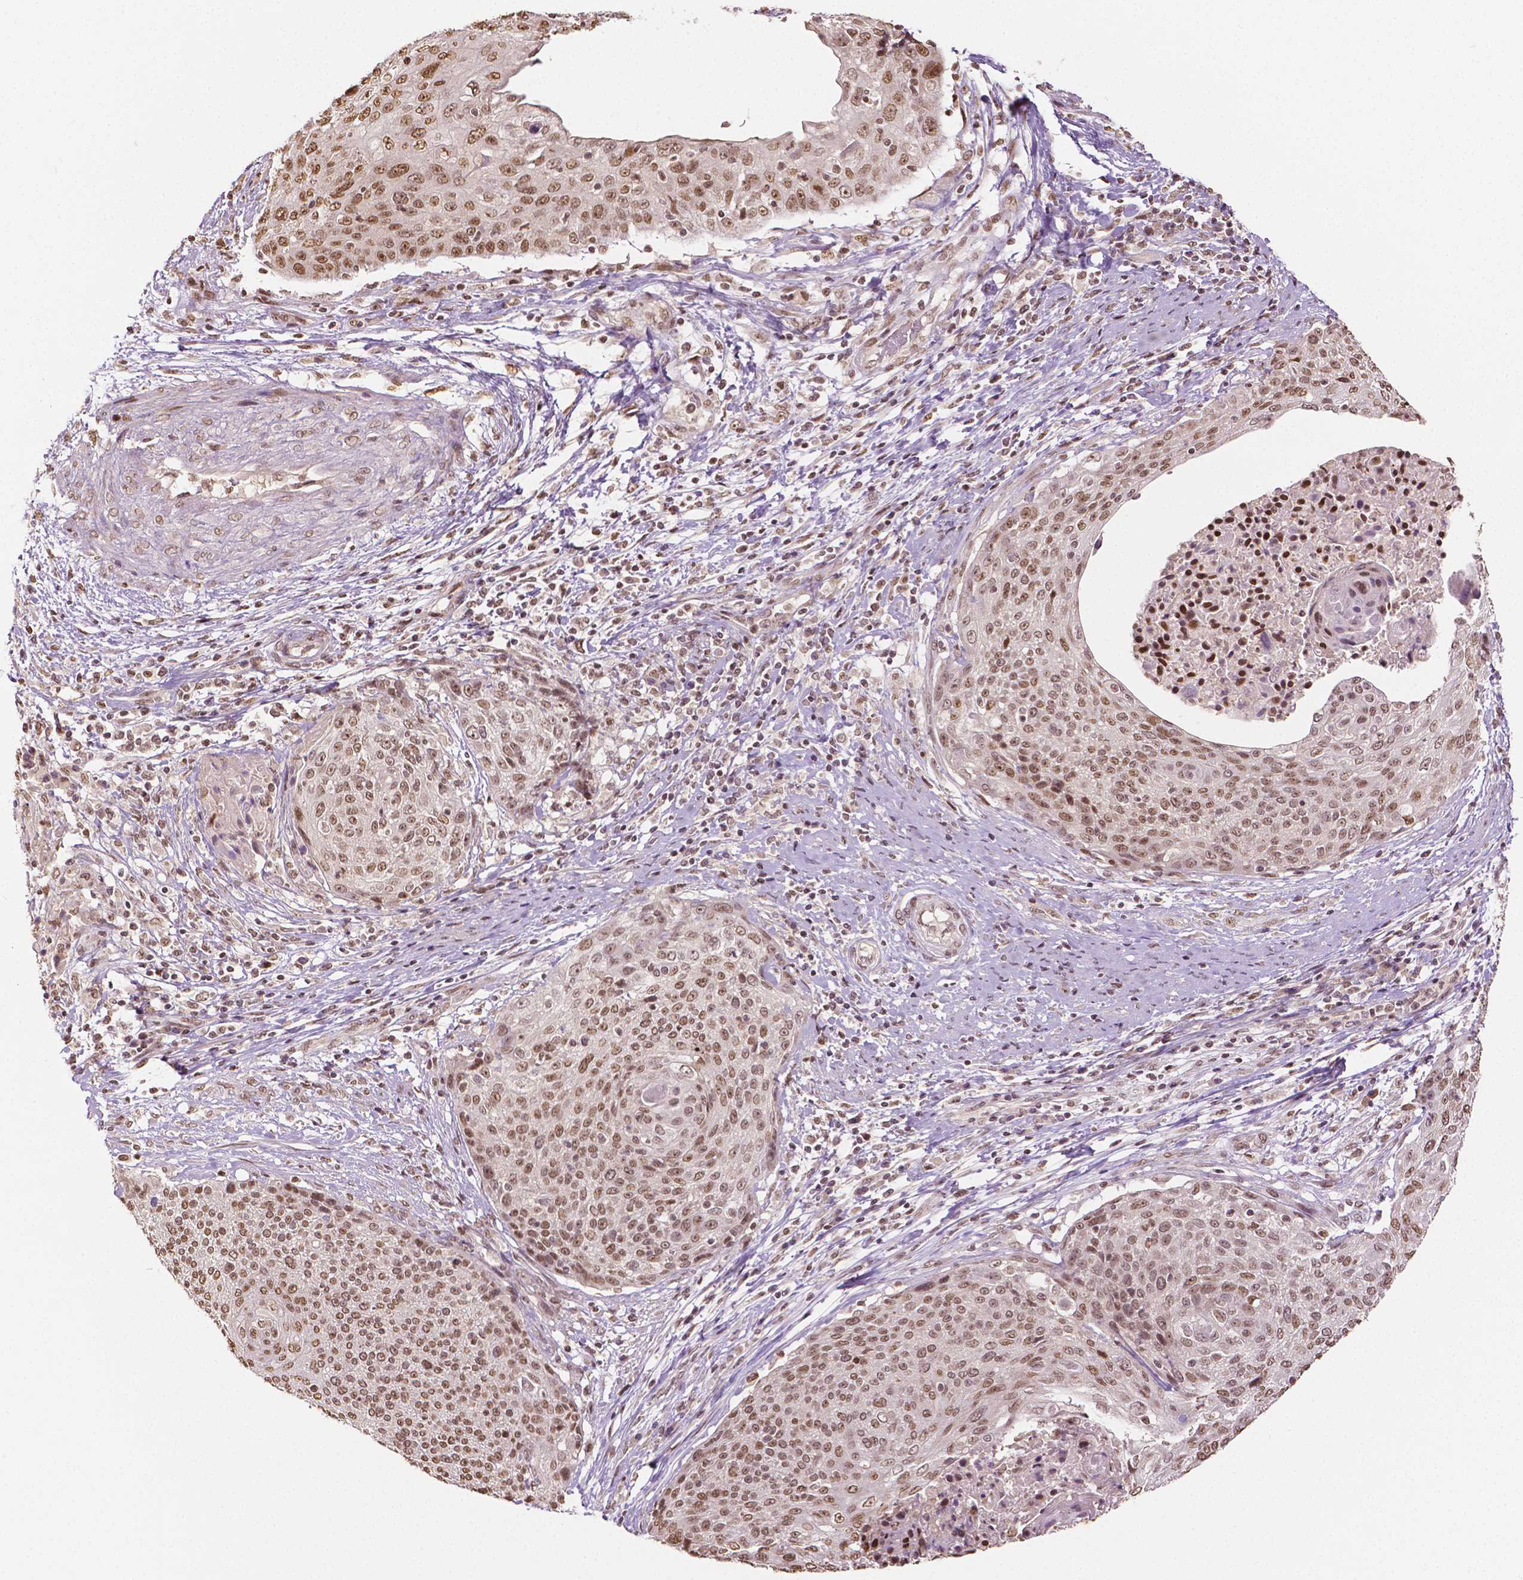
{"staining": {"intensity": "moderate", "quantity": ">75%", "location": "nuclear"}, "tissue": "cervical cancer", "cell_type": "Tumor cells", "image_type": "cancer", "snomed": [{"axis": "morphology", "description": "Squamous cell carcinoma, NOS"}, {"axis": "topography", "description": "Cervix"}], "caption": "Tumor cells exhibit moderate nuclear expression in about >75% of cells in cervical squamous cell carcinoma. The staining was performed using DAB (3,3'-diaminobenzidine), with brown indicating positive protein expression. Nuclei are stained blue with hematoxylin.", "gene": "DEK", "patient": {"sex": "female", "age": 31}}